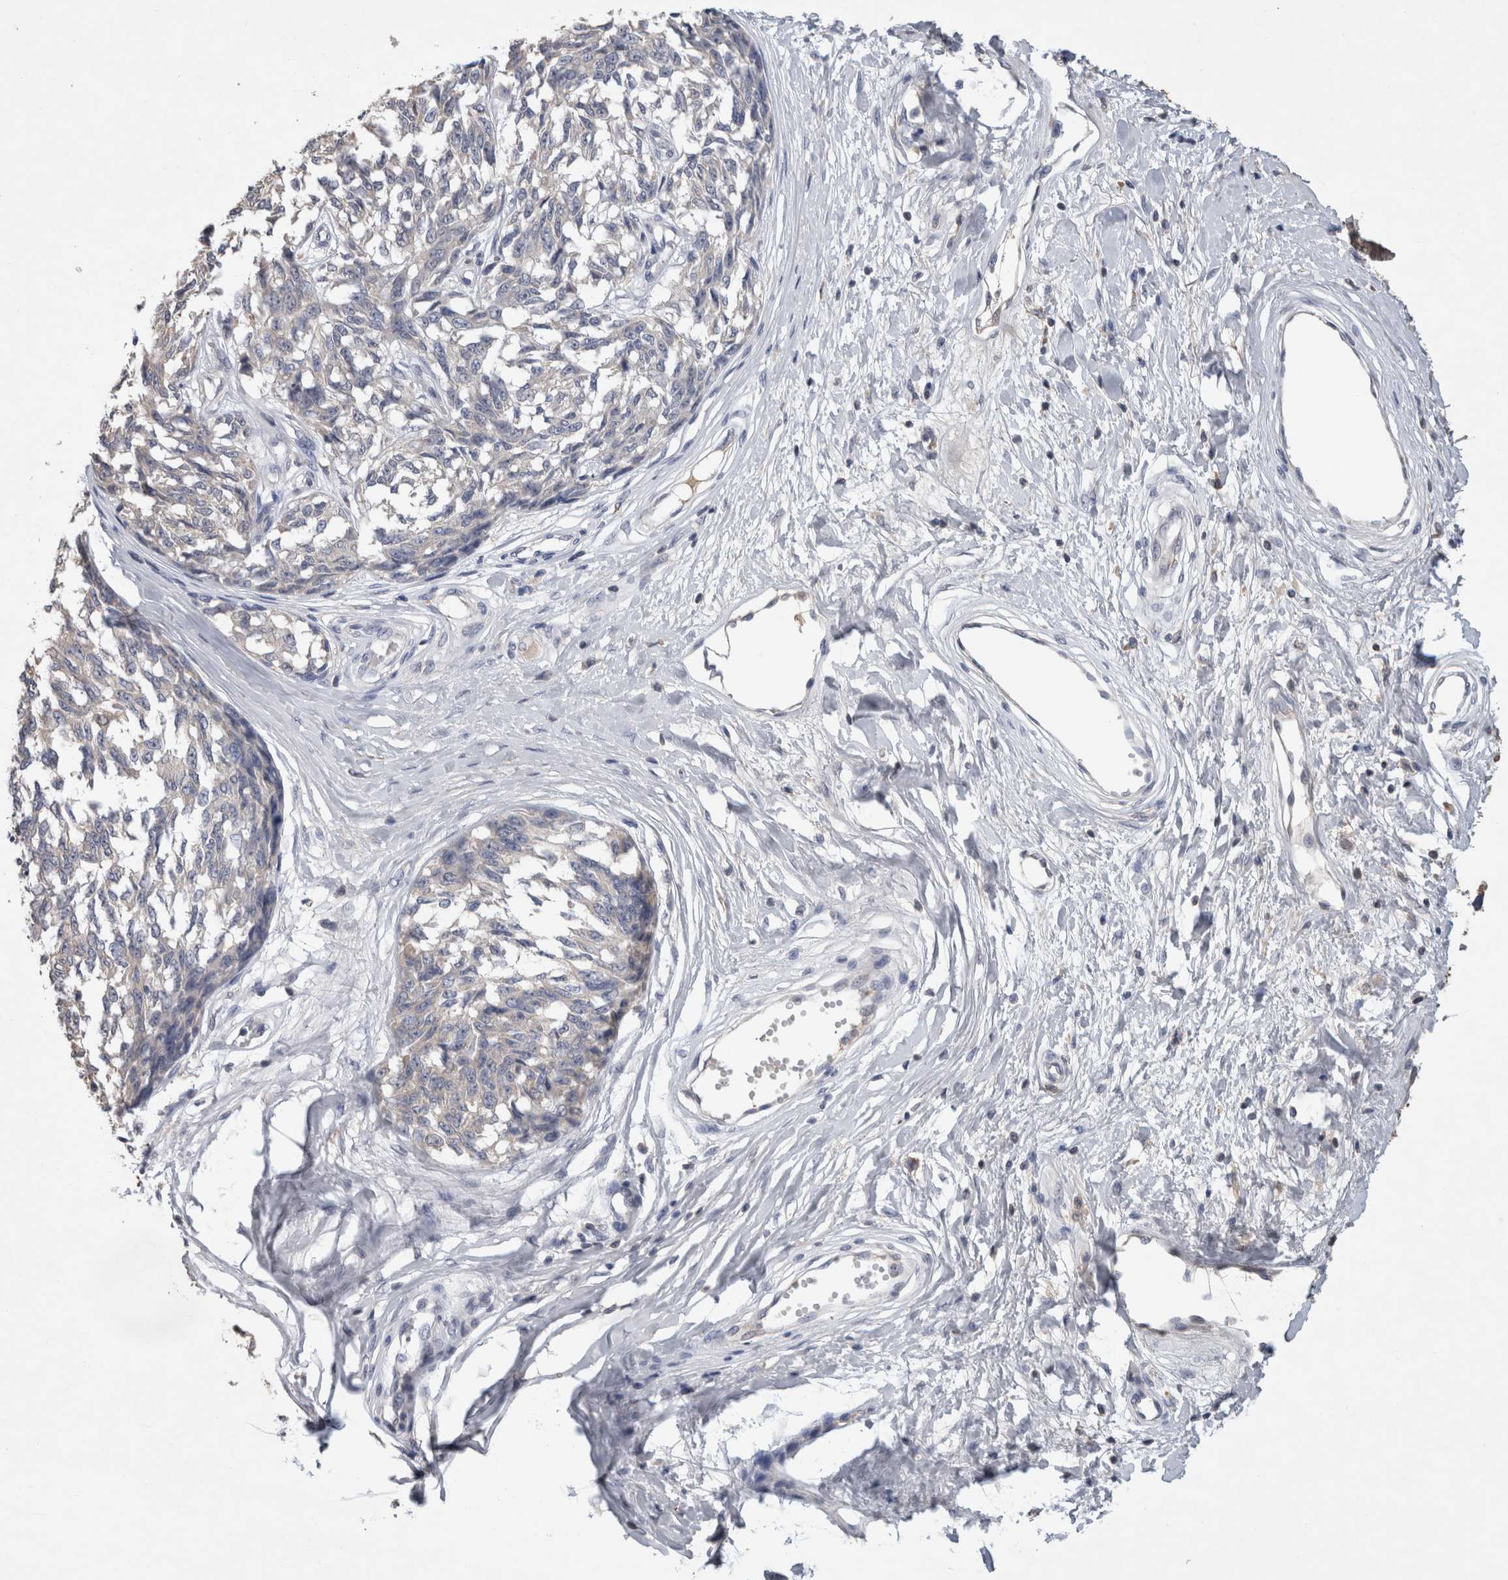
{"staining": {"intensity": "negative", "quantity": "none", "location": "none"}, "tissue": "melanoma", "cell_type": "Tumor cells", "image_type": "cancer", "snomed": [{"axis": "morphology", "description": "Malignant melanoma, NOS"}, {"axis": "topography", "description": "Skin"}], "caption": "A high-resolution micrograph shows immunohistochemistry staining of melanoma, which displays no significant positivity in tumor cells.", "gene": "FABP7", "patient": {"sex": "female", "age": 64}}